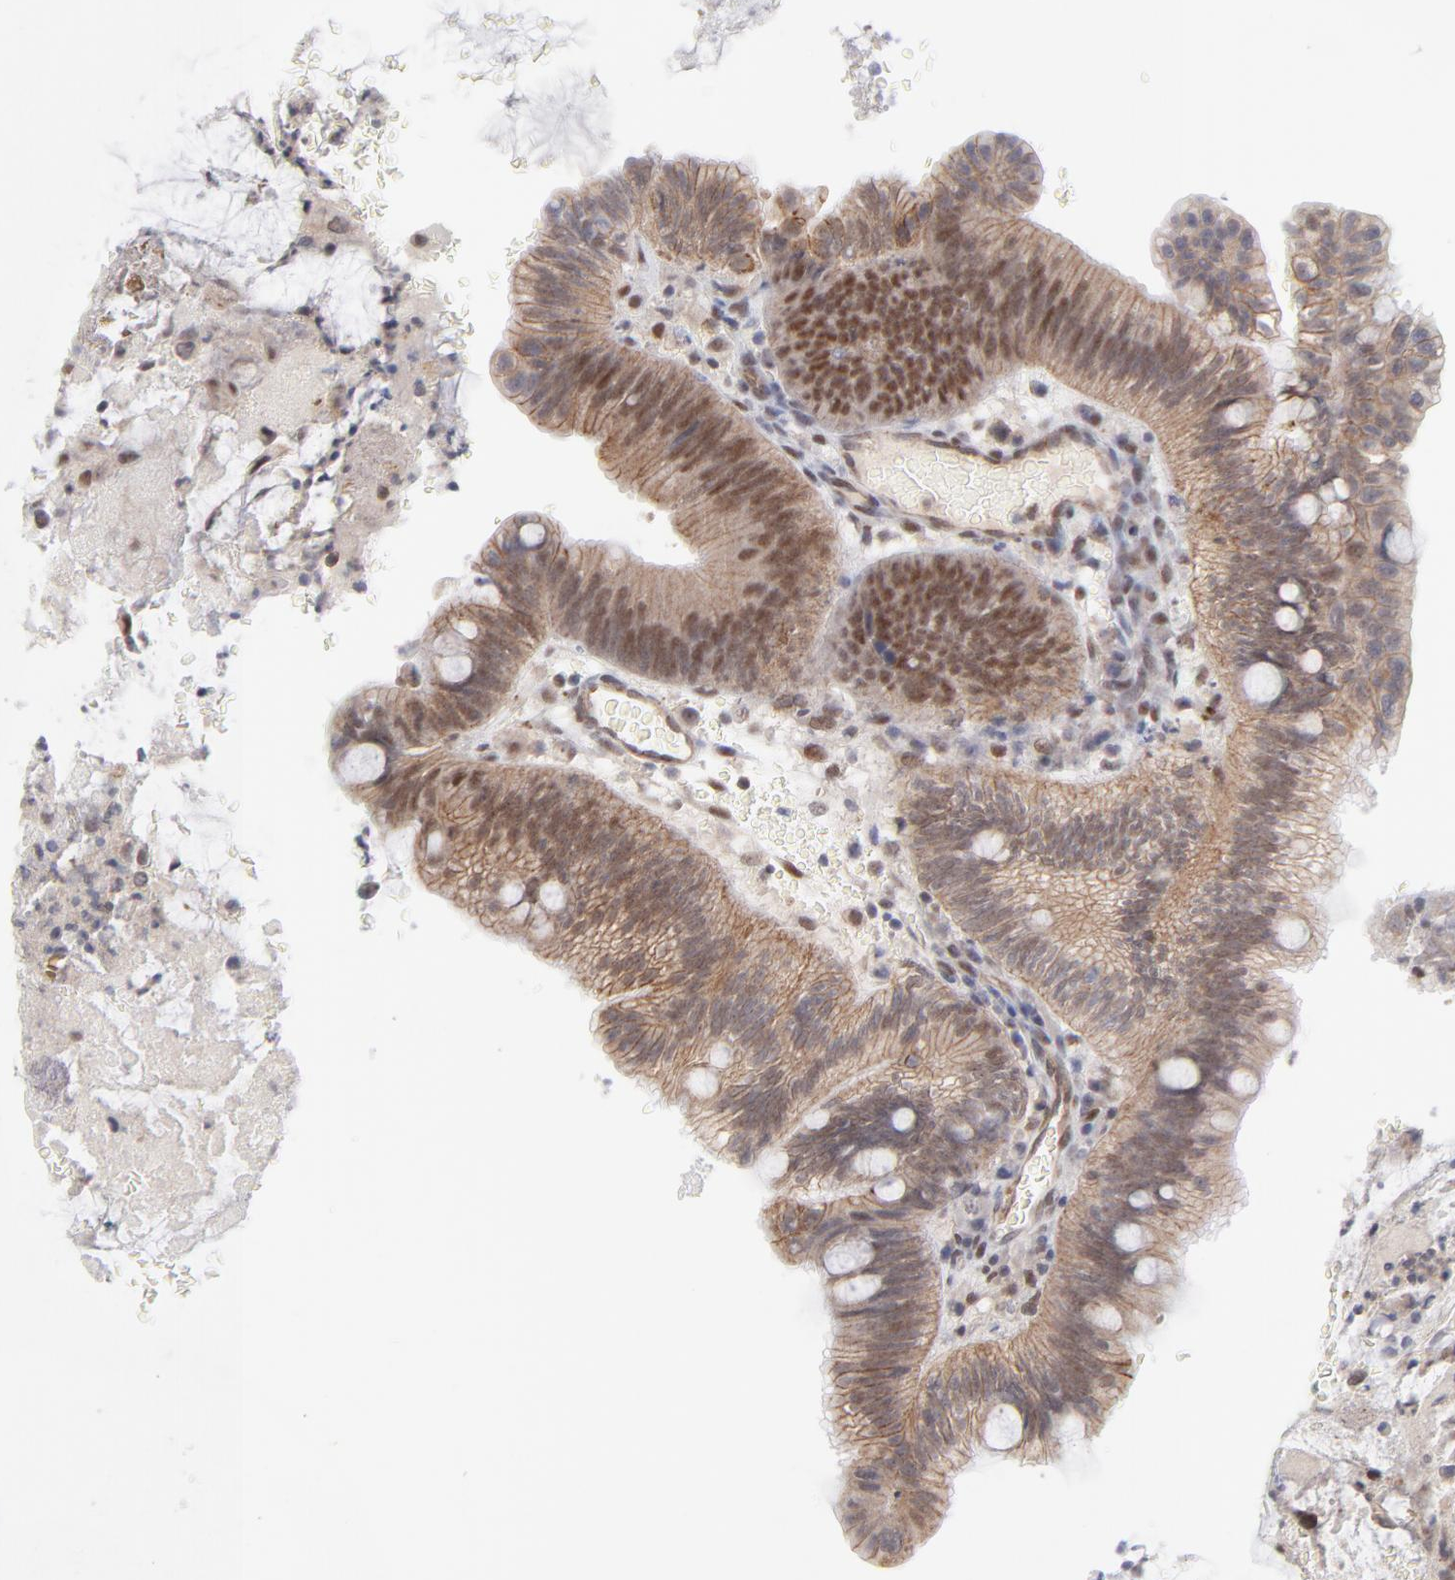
{"staining": {"intensity": "strong", "quantity": ">75%", "location": "cytoplasmic/membranous,nuclear"}, "tissue": "colorectal cancer", "cell_type": "Tumor cells", "image_type": "cancer", "snomed": [{"axis": "morphology", "description": "Normal tissue, NOS"}, {"axis": "morphology", "description": "Adenocarcinoma, NOS"}, {"axis": "topography", "description": "Rectum"}], "caption": "Colorectal adenocarcinoma stained with a protein marker shows strong staining in tumor cells.", "gene": "NBN", "patient": {"sex": "male", "age": 92}}